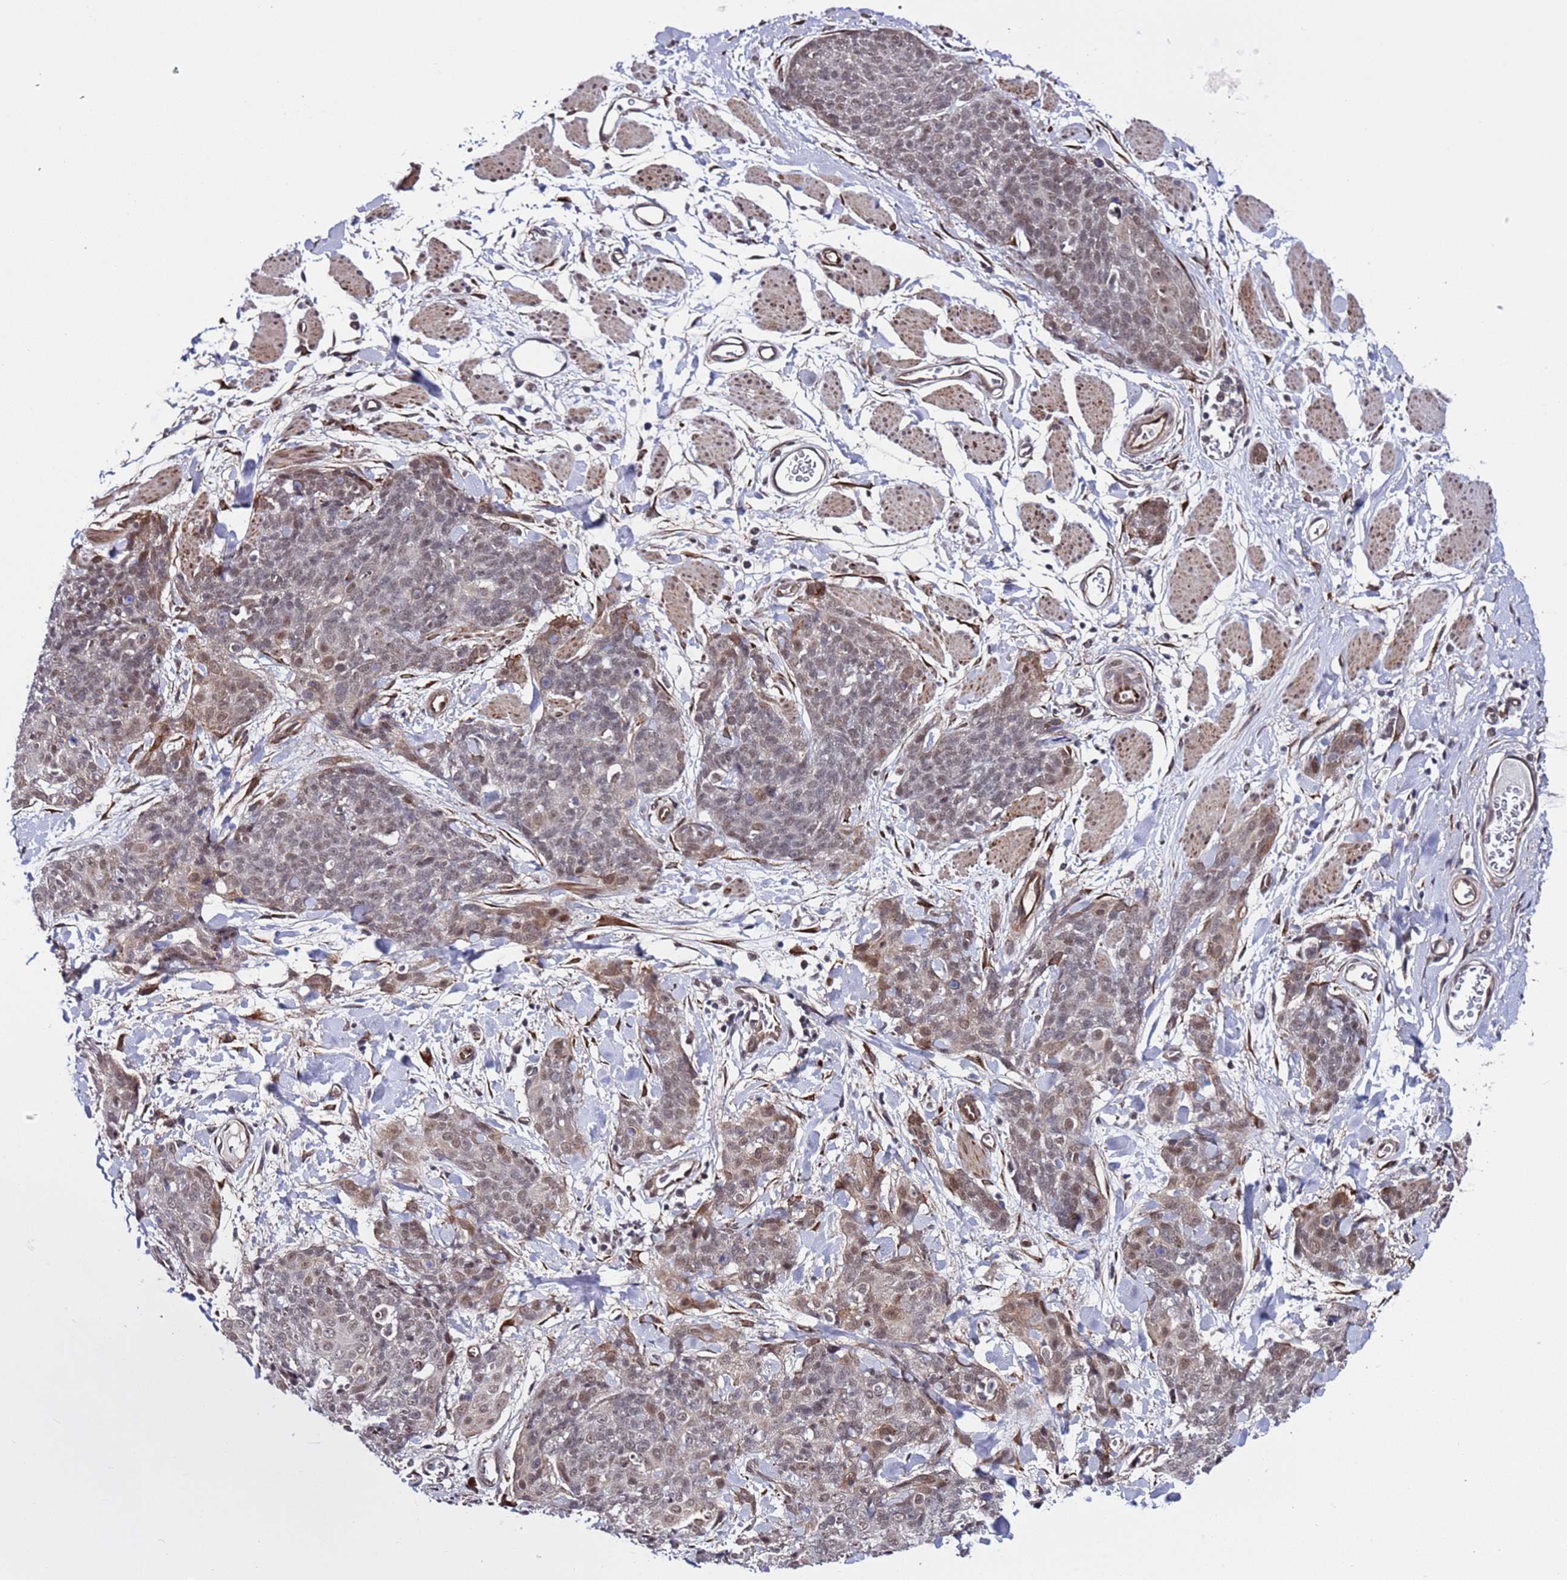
{"staining": {"intensity": "weak", "quantity": "25%-75%", "location": "nuclear"}, "tissue": "skin cancer", "cell_type": "Tumor cells", "image_type": "cancer", "snomed": [{"axis": "morphology", "description": "Squamous cell carcinoma, NOS"}, {"axis": "topography", "description": "Skin"}, {"axis": "topography", "description": "Vulva"}], "caption": "The histopathology image demonstrates a brown stain indicating the presence of a protein in the nuclear of tumor cells in skin squamous cell carcinoma.", "gene": "POLR2D", "patient": {"sex": "female", "age": 85}}